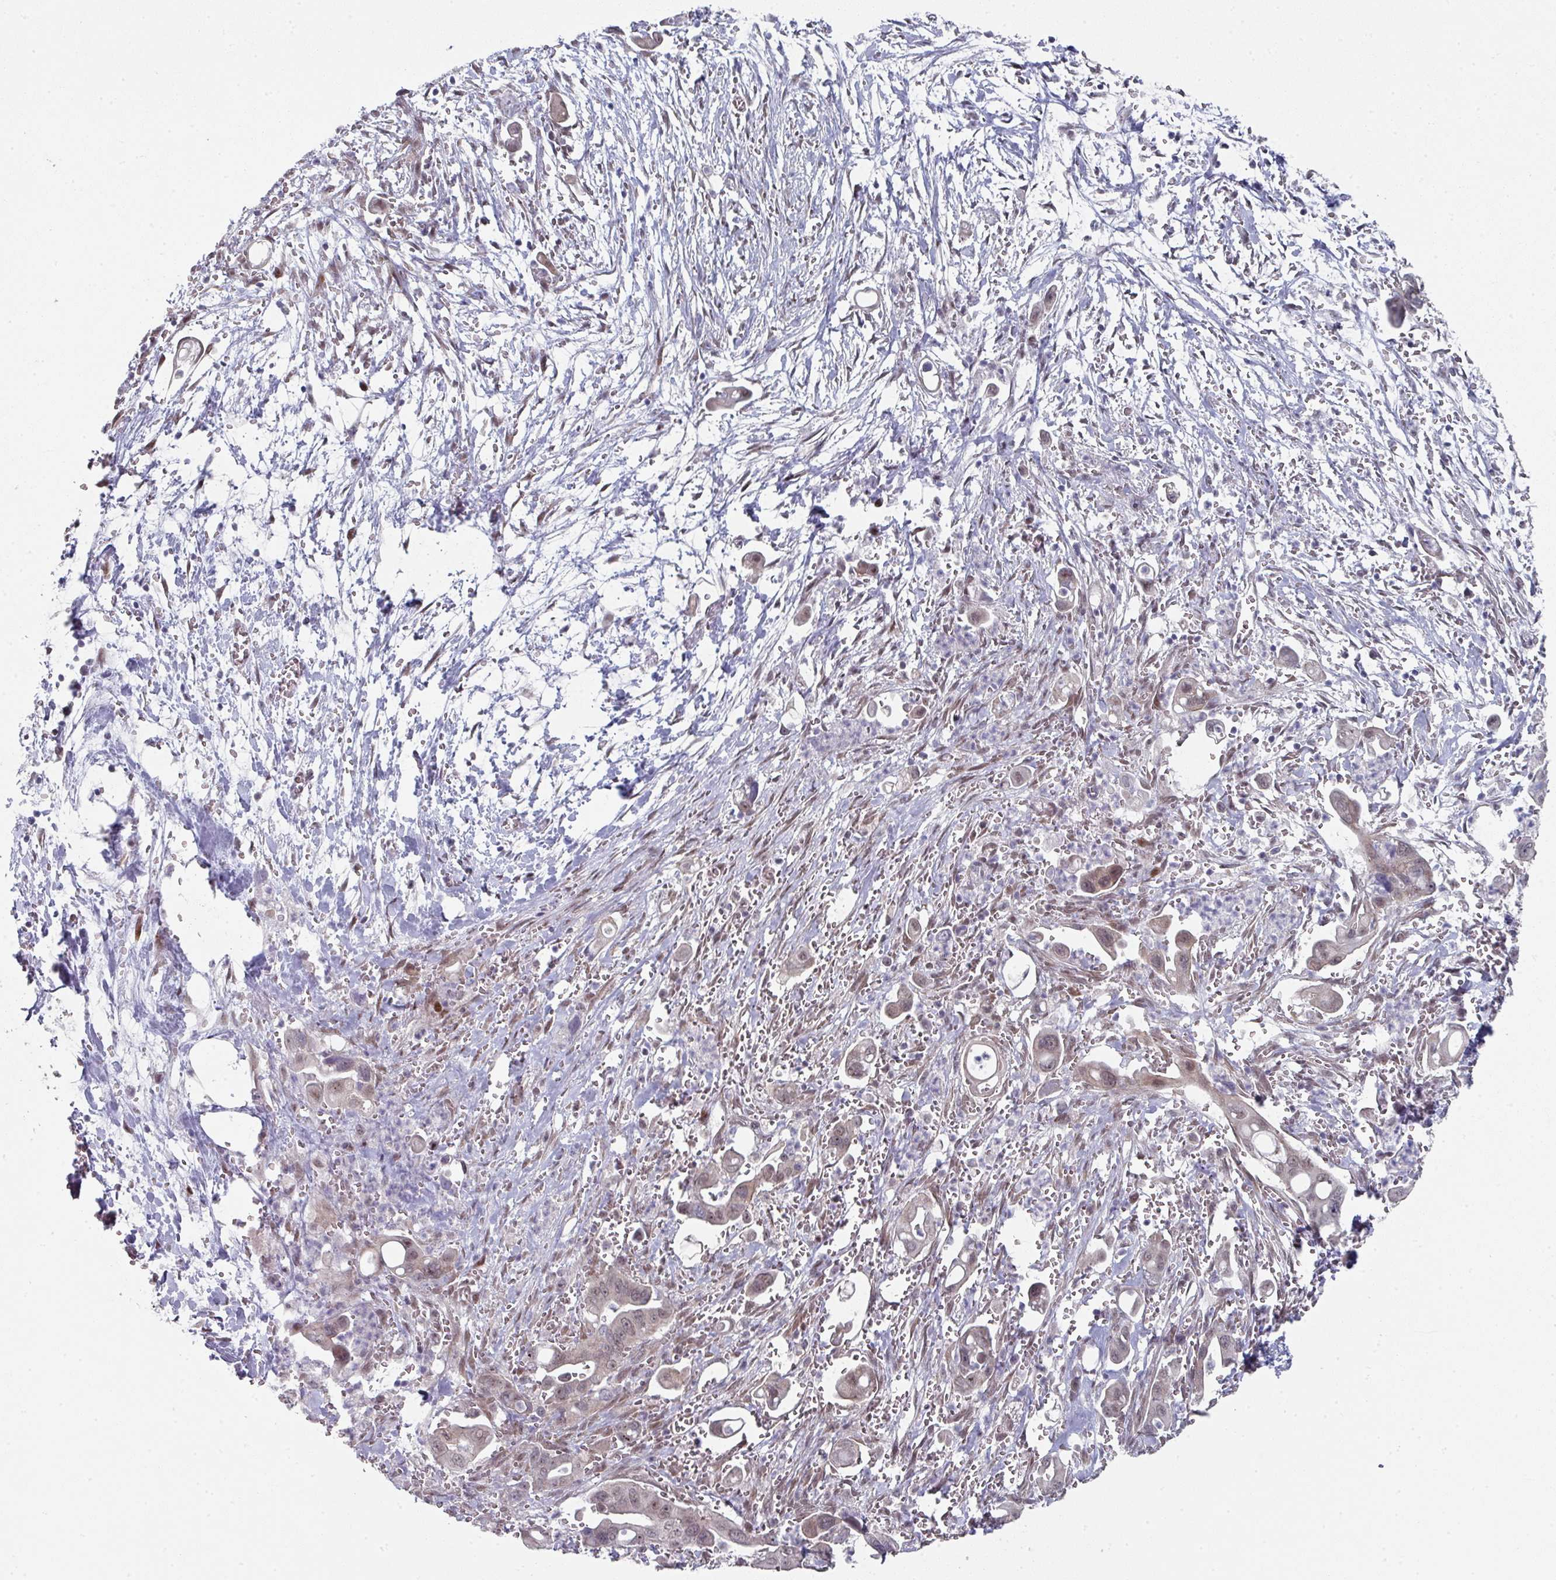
{"staining": {"intensity": "weak", "quantity": "<25%", "location": "nuclear"}, "tissue": "pancreatic cancer", "cell_type": "Tumor cells", "image_type": "cancer", "snomed": [{"axis": "morphology", "description": "Adenocarcinoma, NOS"}, {"axis": "topography", "description": "Pancreas"}], "caption": "Protein analysis of pancreatic cancer exhibits no significant positivity in tumor cells.", "gene": "TMCC1", "patient": {"sex": "male", "age": 61}}